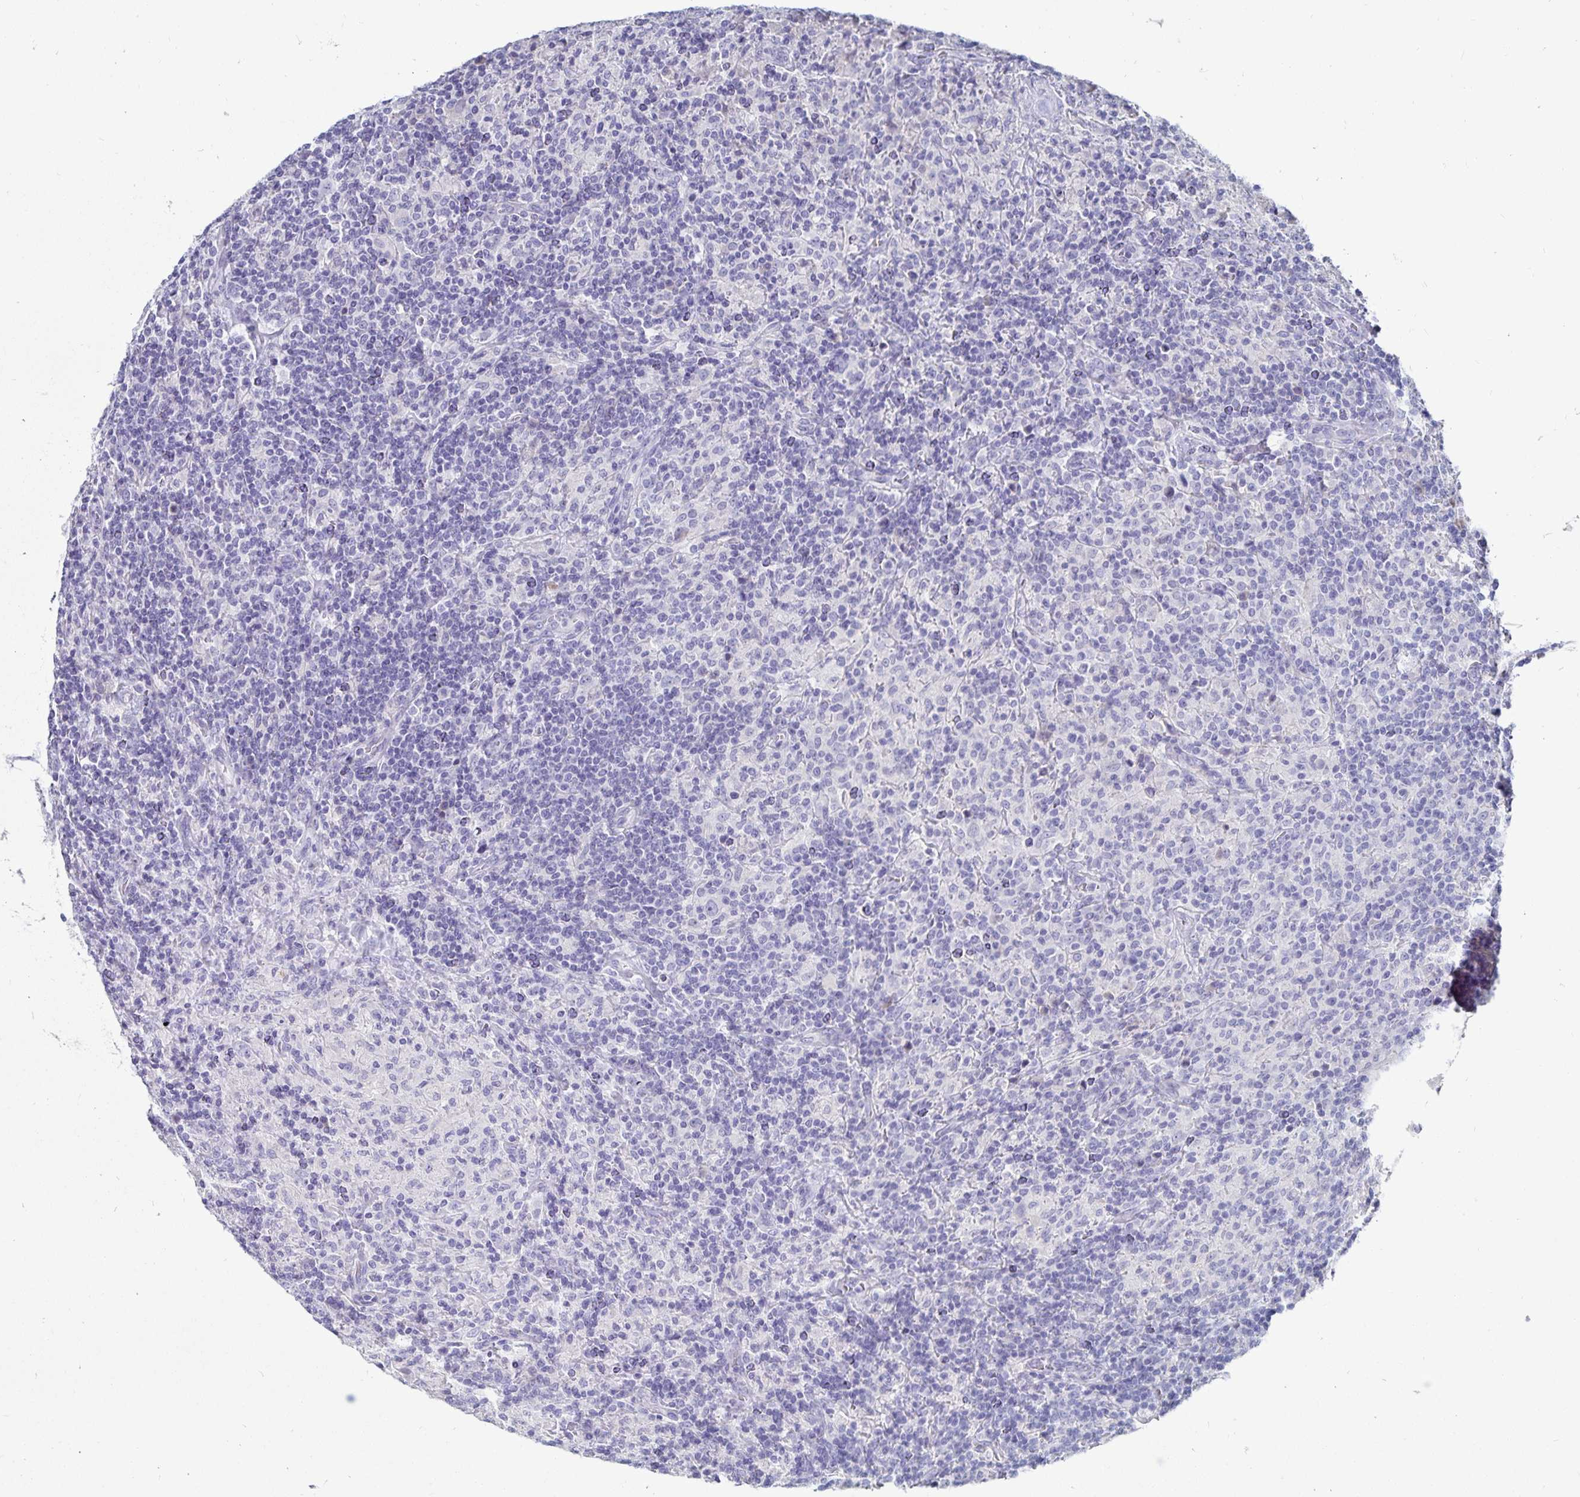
{"staining": {"intensity": "negative", "quantity": "none", "location": "none"}, "tissue": "lymphoma", "cell_type": "Tumor cells", "image_type": "cancer", "snomed": [{"axis": "morphology", "description": "Hodgkin's disease, NOS"}, {"axis": "topography", "description": "Lymph node"}], "caption": "Tumor cells are negative for protein expression in human Hodgkin's disease.", "gene": "CFAP69", "patient": {"sex": "male", "age": 70}}